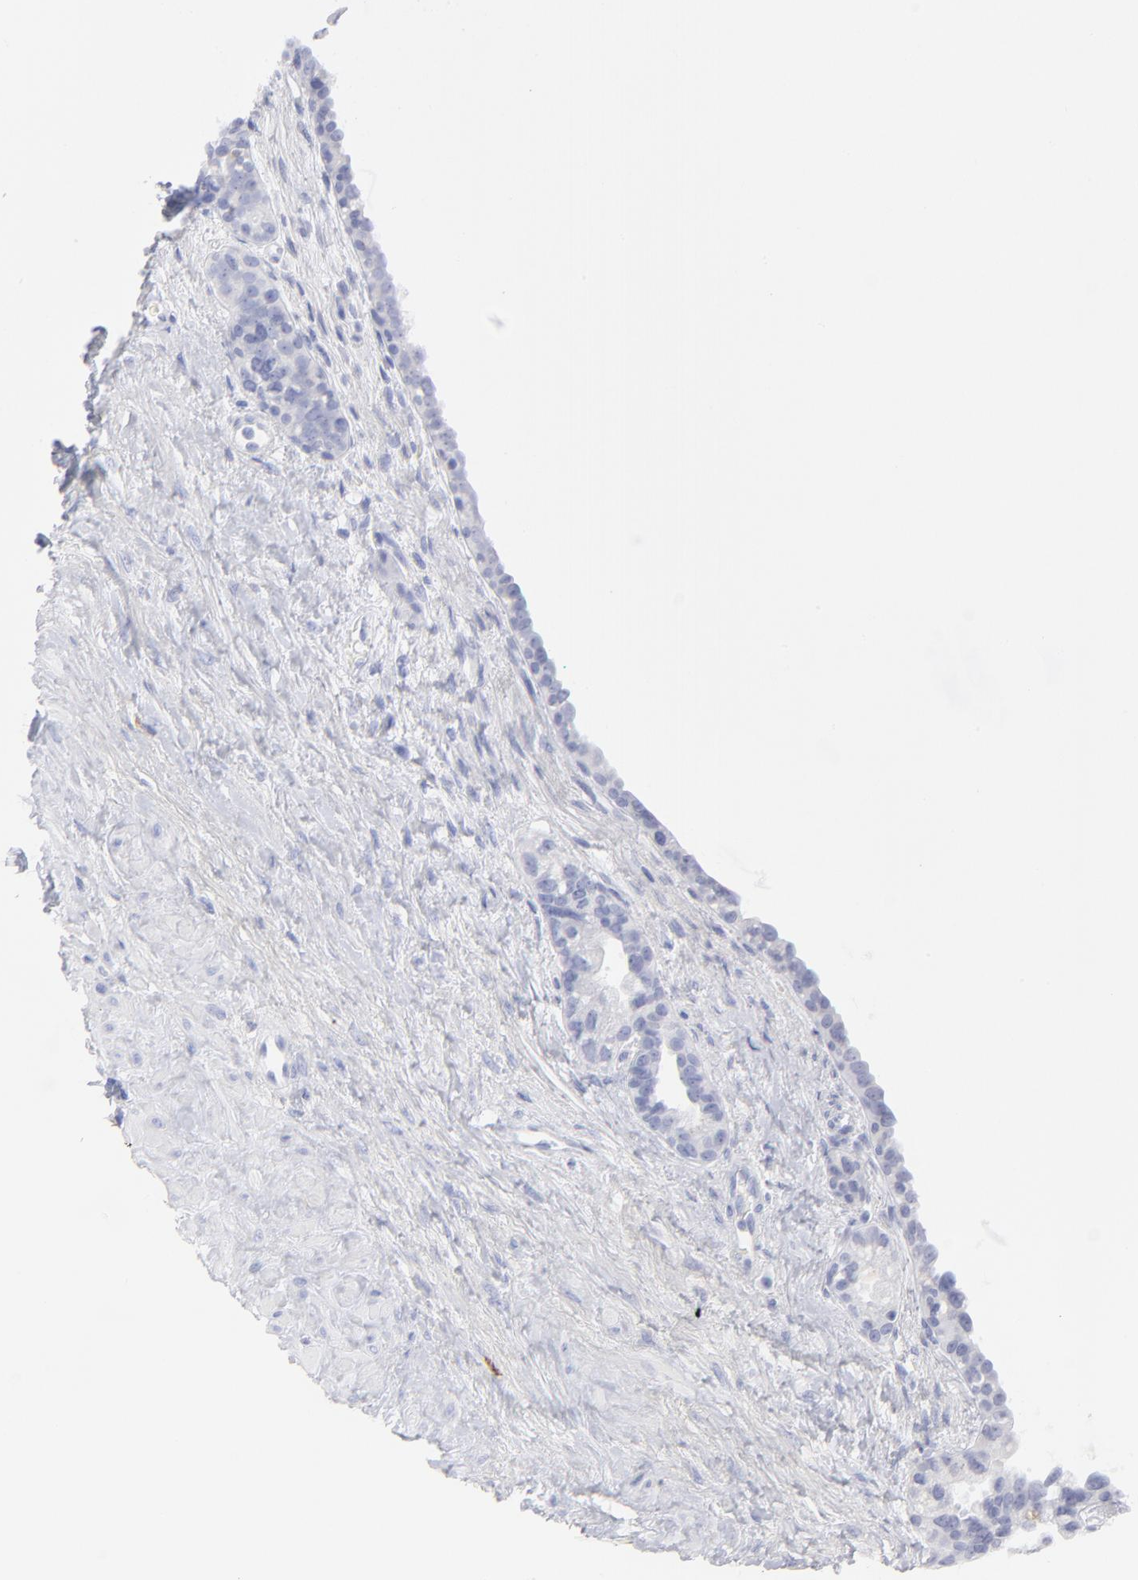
{"staining": {"intensity": "strong", "quantity": "<25%", "location": "cytoplasmic/membranous"}, "tissue": "seminal vesicle", "cell_type": "Glandular cells", "image_type": "normal", "snomed": [{"axis": "morphology", "description": "Normal tissue, NOS"}, {"axis": "topography", "description": "Seminal veicle"}], "caption": "Protein expression analysis of normal seminal vesicle demonstrates strong cytoplasmic/membranous positivity in approximately <25% of glandular cells. (DAB IHC with brightfield microscopy, high magnification).", "gene": "CCNB1", "patient": {"sex": "male", "age": 61}}